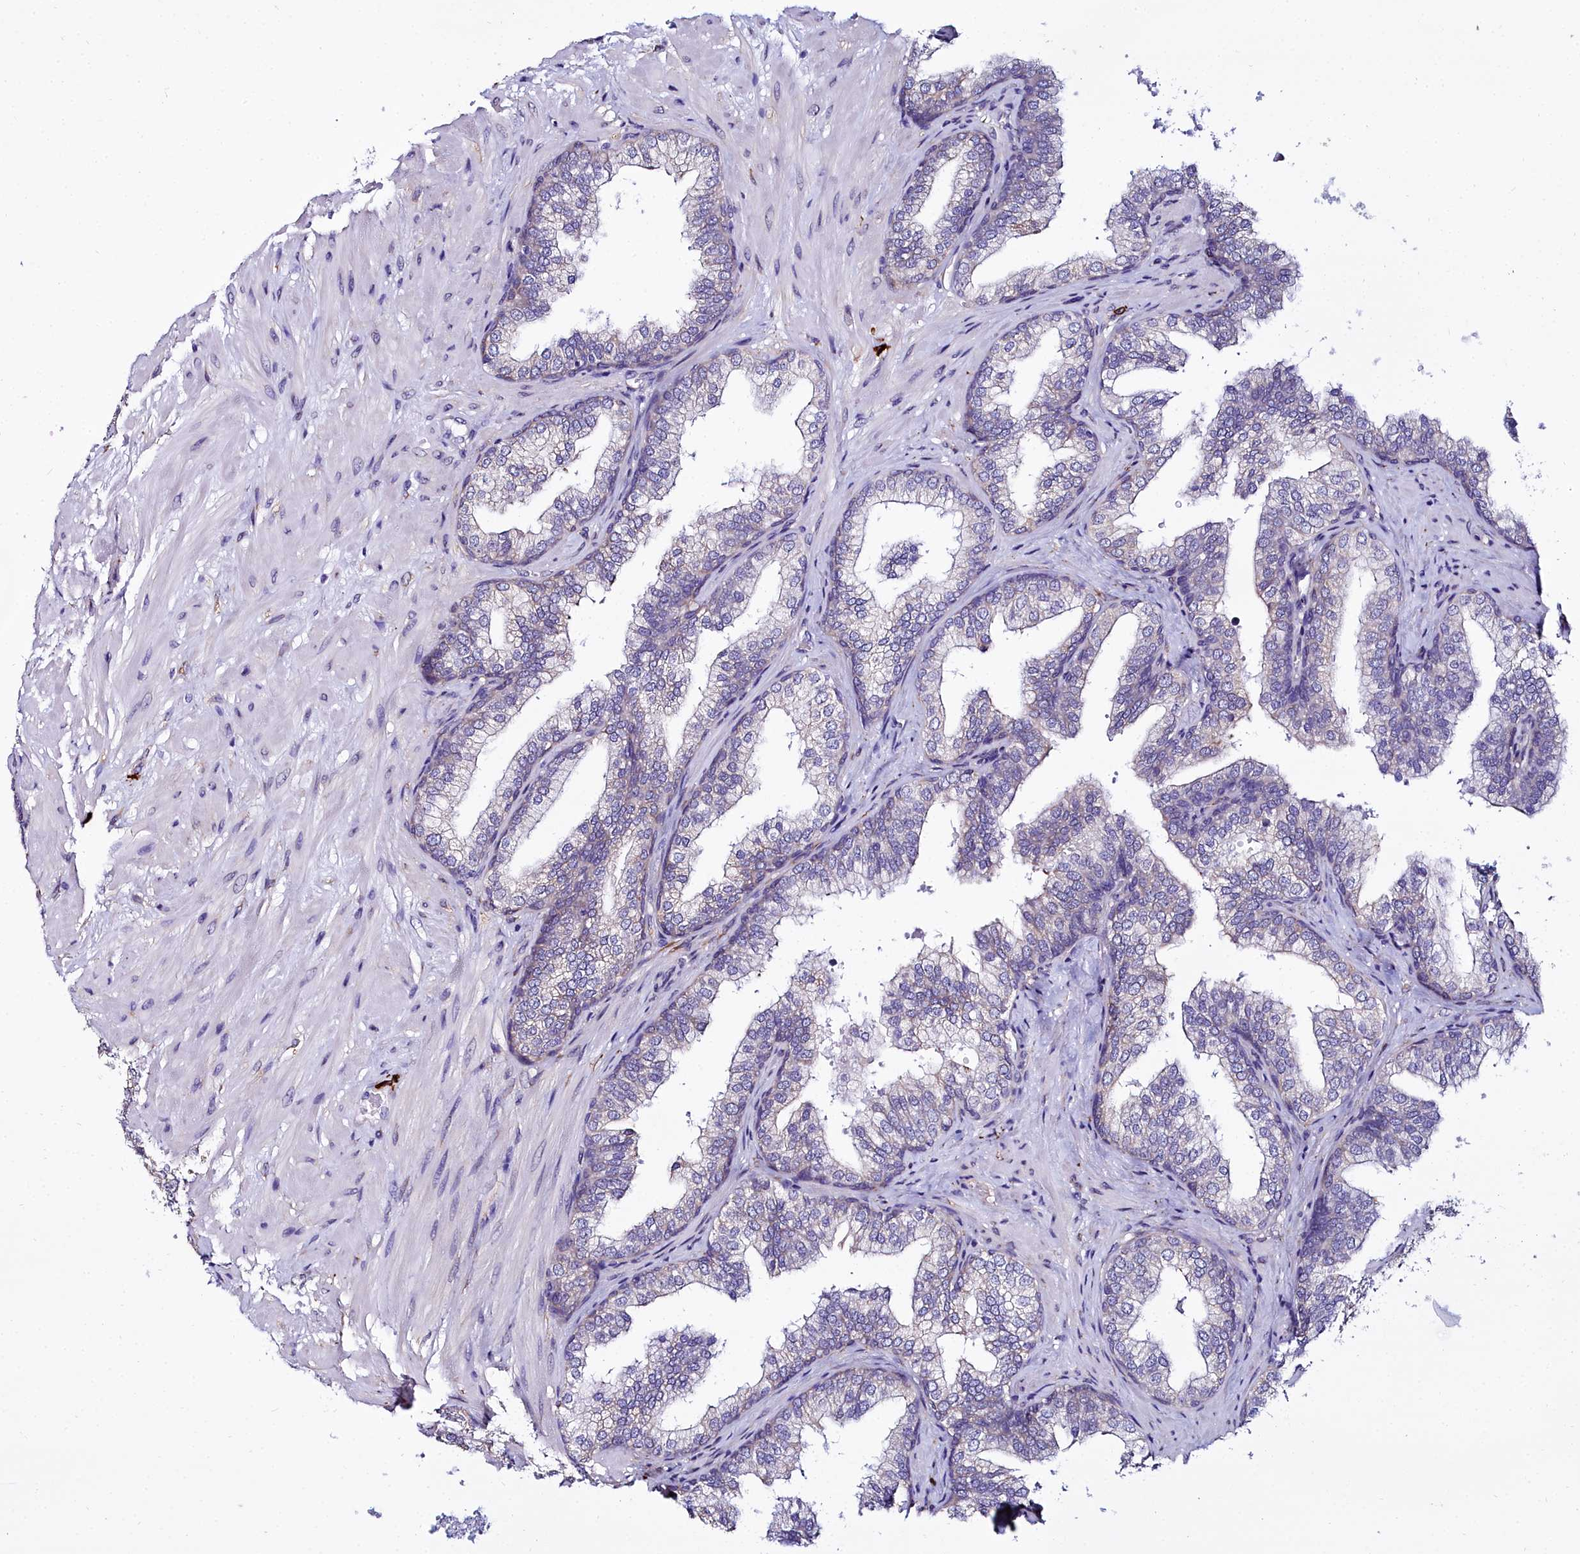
{"staining": {"intensity": "negative", "quantity": "none", "location": "none"}, "tissue": "prostate", "cell_type": "Glandular cells", "image_type": "normal", "snomed": [{"axis": "morphology", "description": "Normal tissue, NOS"}, {"axis": "topography", "description": "Prostate"}], "caption": "Glandular cells show no significant expression in benign prostate.", "gene": "TXNDC5", "patient": {"sex": "male", "age": 60}}